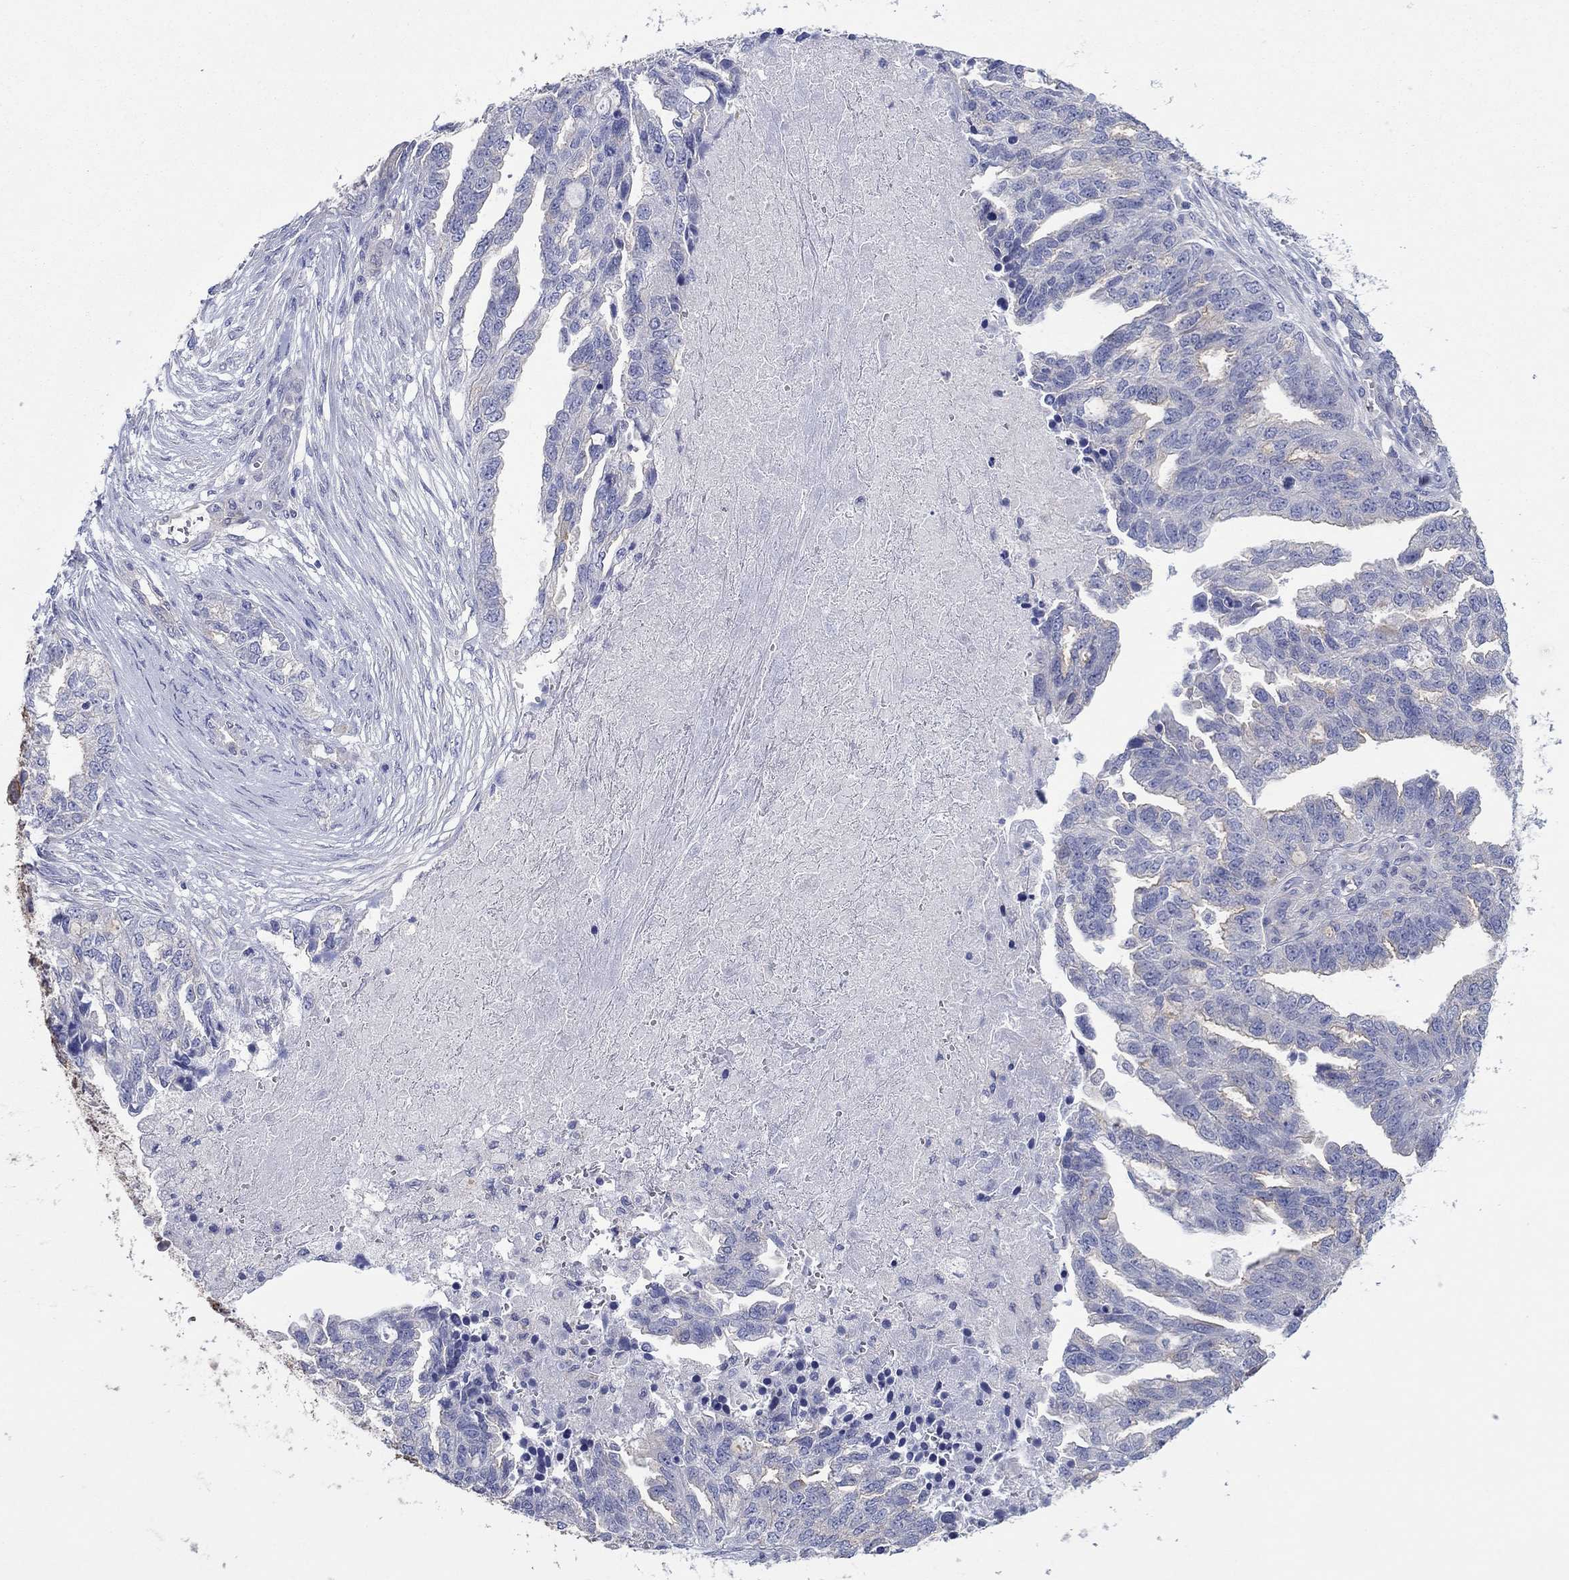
{"staining": {"intensity": "negative", "quantity": "none", "location": "none"}, "tissue": "ovarian cancer", "cell_type": "Tumor cells", "image_type": "cancer", "snomed": [{"axis": "morphology", "description": "Cystadenocarcinoma, serous, NOS"}, {"axis": "topography", "description": "Ovary"}], "caption": "Protein analysis of ovarian serous cystadenocarcinoma displays no significant positivity in tumor cells.", "gene": "TPRN", "patient": {"sex": "female", "age": 51}}